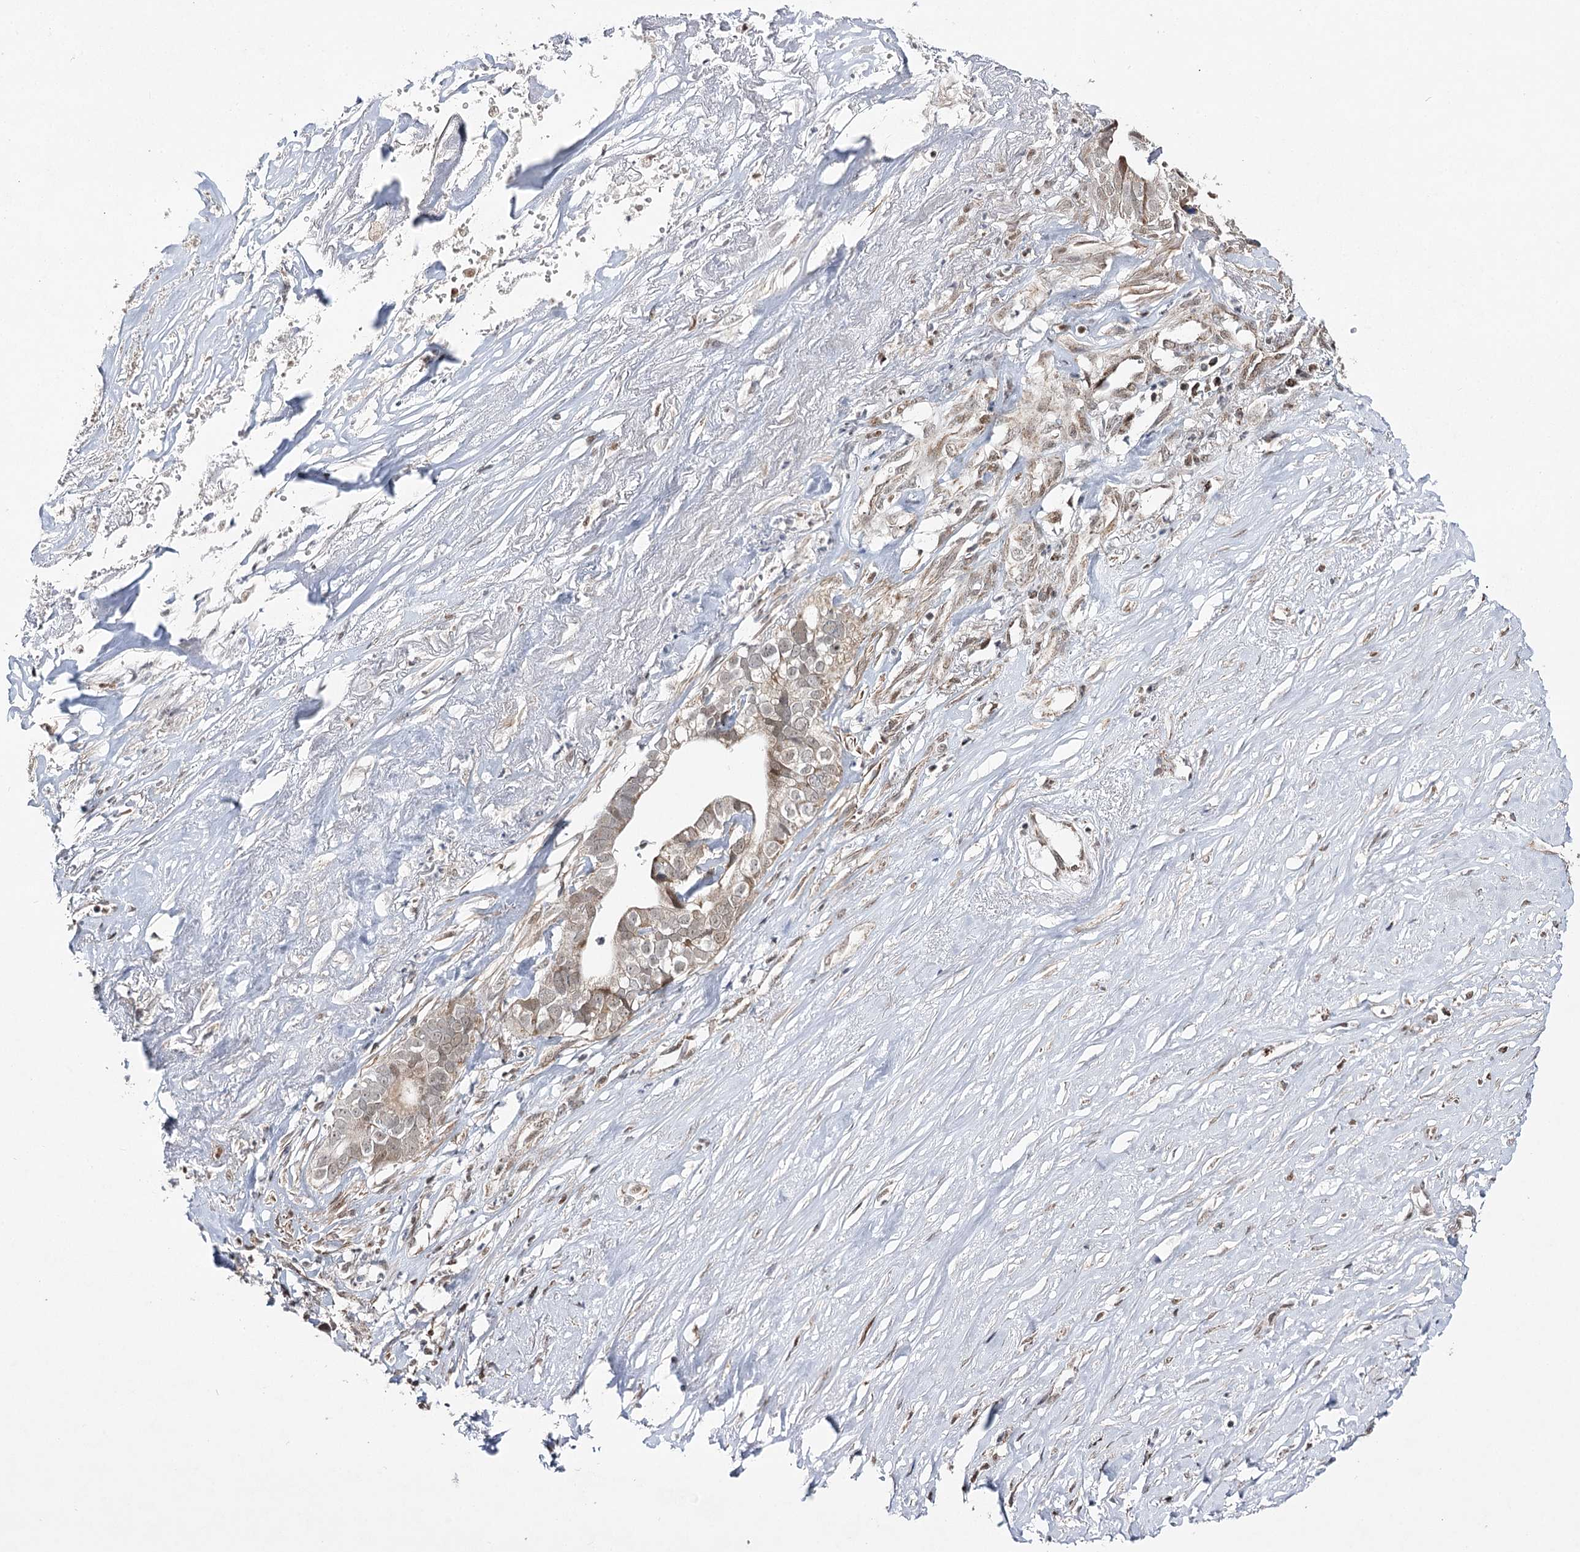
{"staining": {"intensity": "weak", "quantity": ">75%", "location": "cytoplasmic/membranous"}, "tissue": "liver cancer", "cell_type": "Tumor cells", "image_type": "cancer", "snomed": [{"axis": "morphology", "description": "Cholangiocarcinoma"}, {"axis": "topography", "description": "Liver"}], "caption": "The histopathology image reveals immunohistochemical staining of cholangiocarcinoma (liver). There is weak cytoplasmic/membranous positivity is identified in about >75% of tumor cells. Using DAB (3,3'-diaminobenzidine) (brown) and hematoxylin (blue) stains, captured at high magnification using brightfield microscopy.", "gene": "SLC4A1AP", "patient": {"sex": "female", "age": 79}}